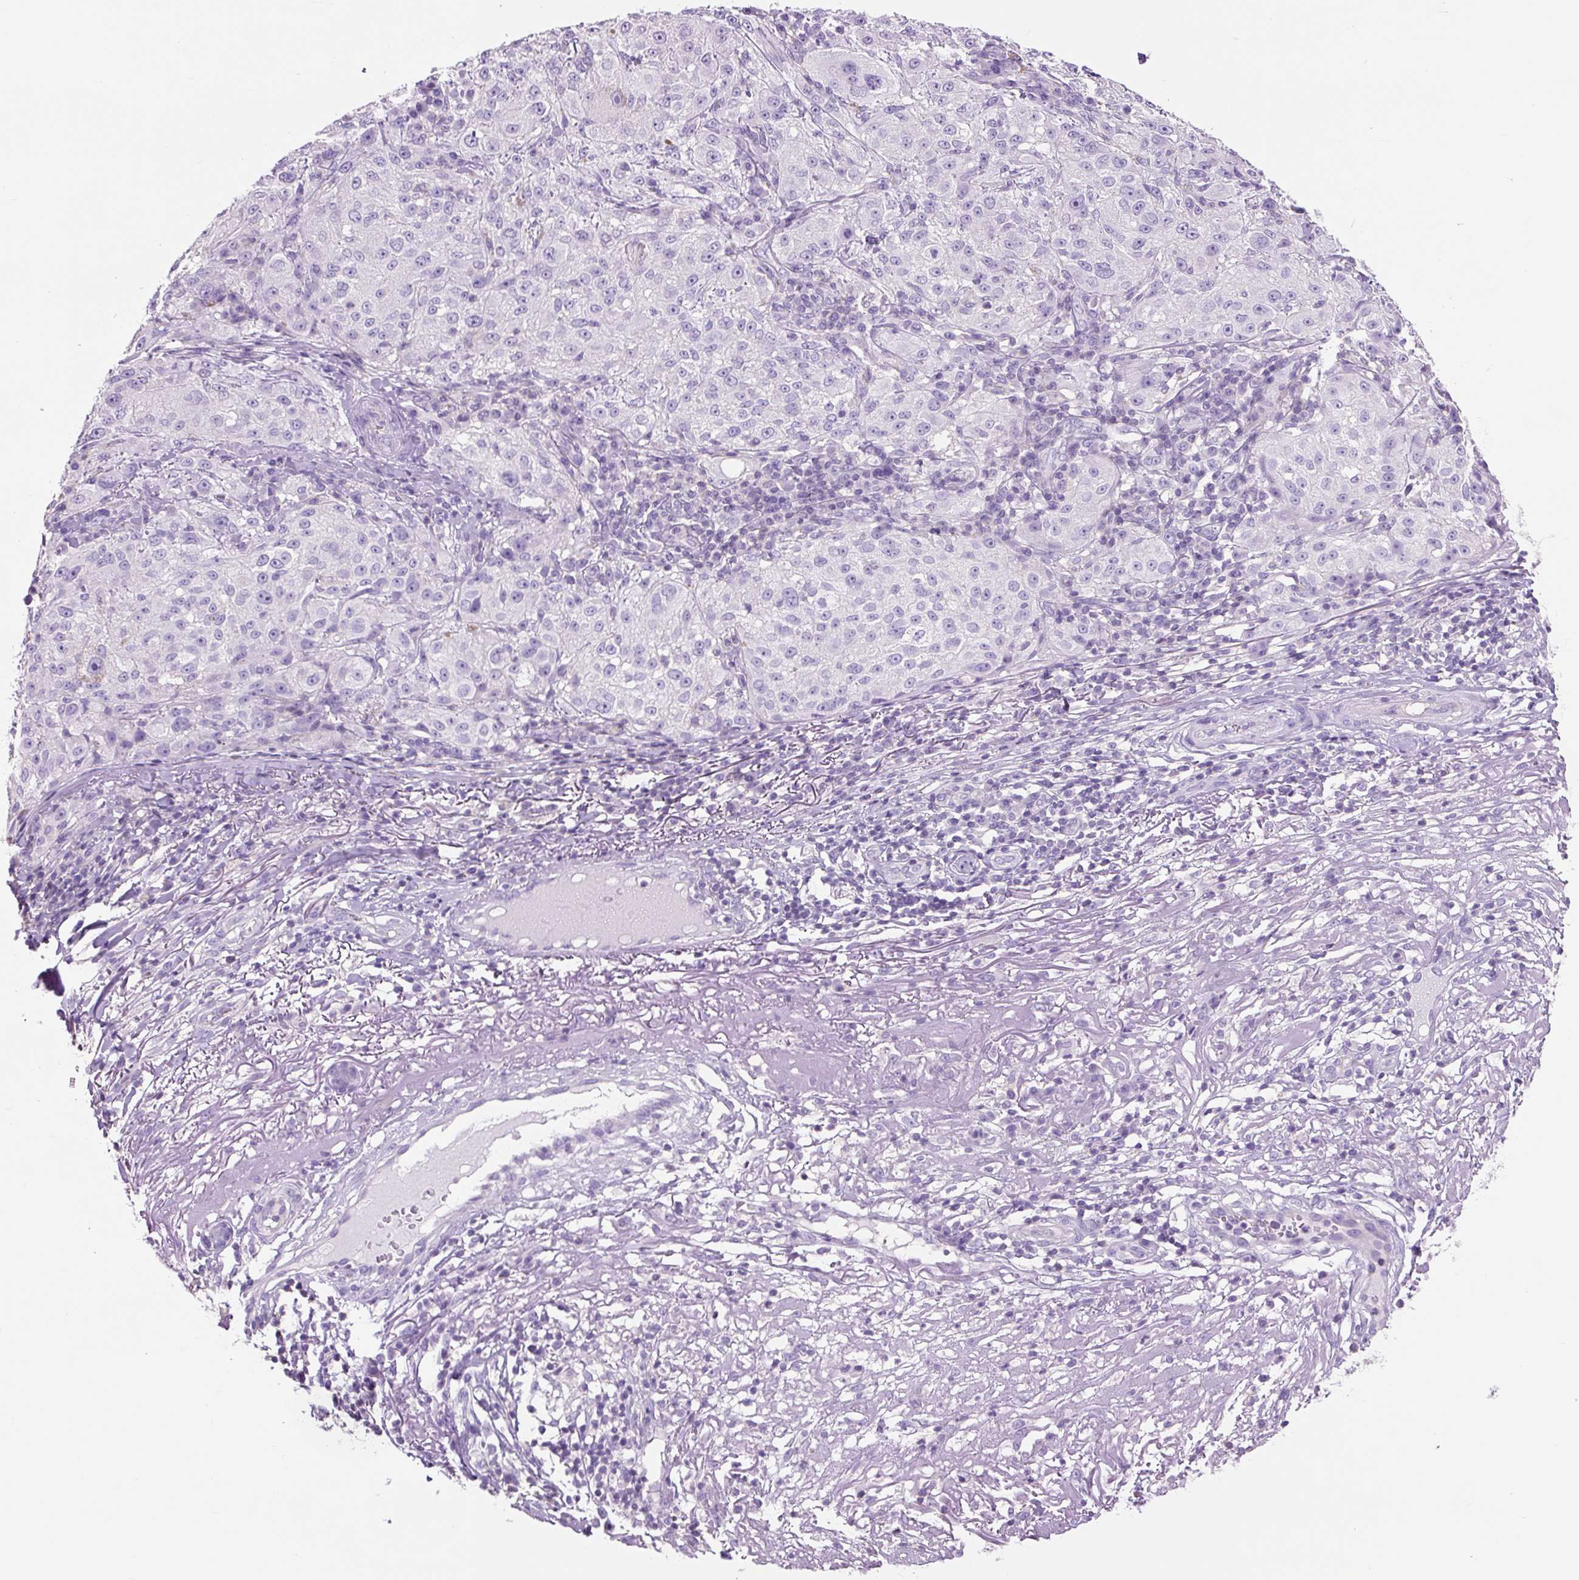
{"staining": {"intensity": "negative", "quantity": "none", "location": "none"}, "tissue": "melanoma", "cell_type": "Tumor cells", "image_type": "cancer", "snomed": [{"axis": "morphology", "description": "Necrosis, NOS"}, {"axis": "morphology", "description": "Malignant melanoma, NOS"}, {"axis": "topography", "description": "Skin"}], "caption": "High magnification brightfield microscopy of melanoma stained with DAB (3,3'-diaminobenzidine) (brown) and counterstained with hematoxylin (blue): tumor cells show no significant expression. Nuclei are stained in blue.", "gene": "OR10A7", "patient": {"sex": "female", "age": 87}}